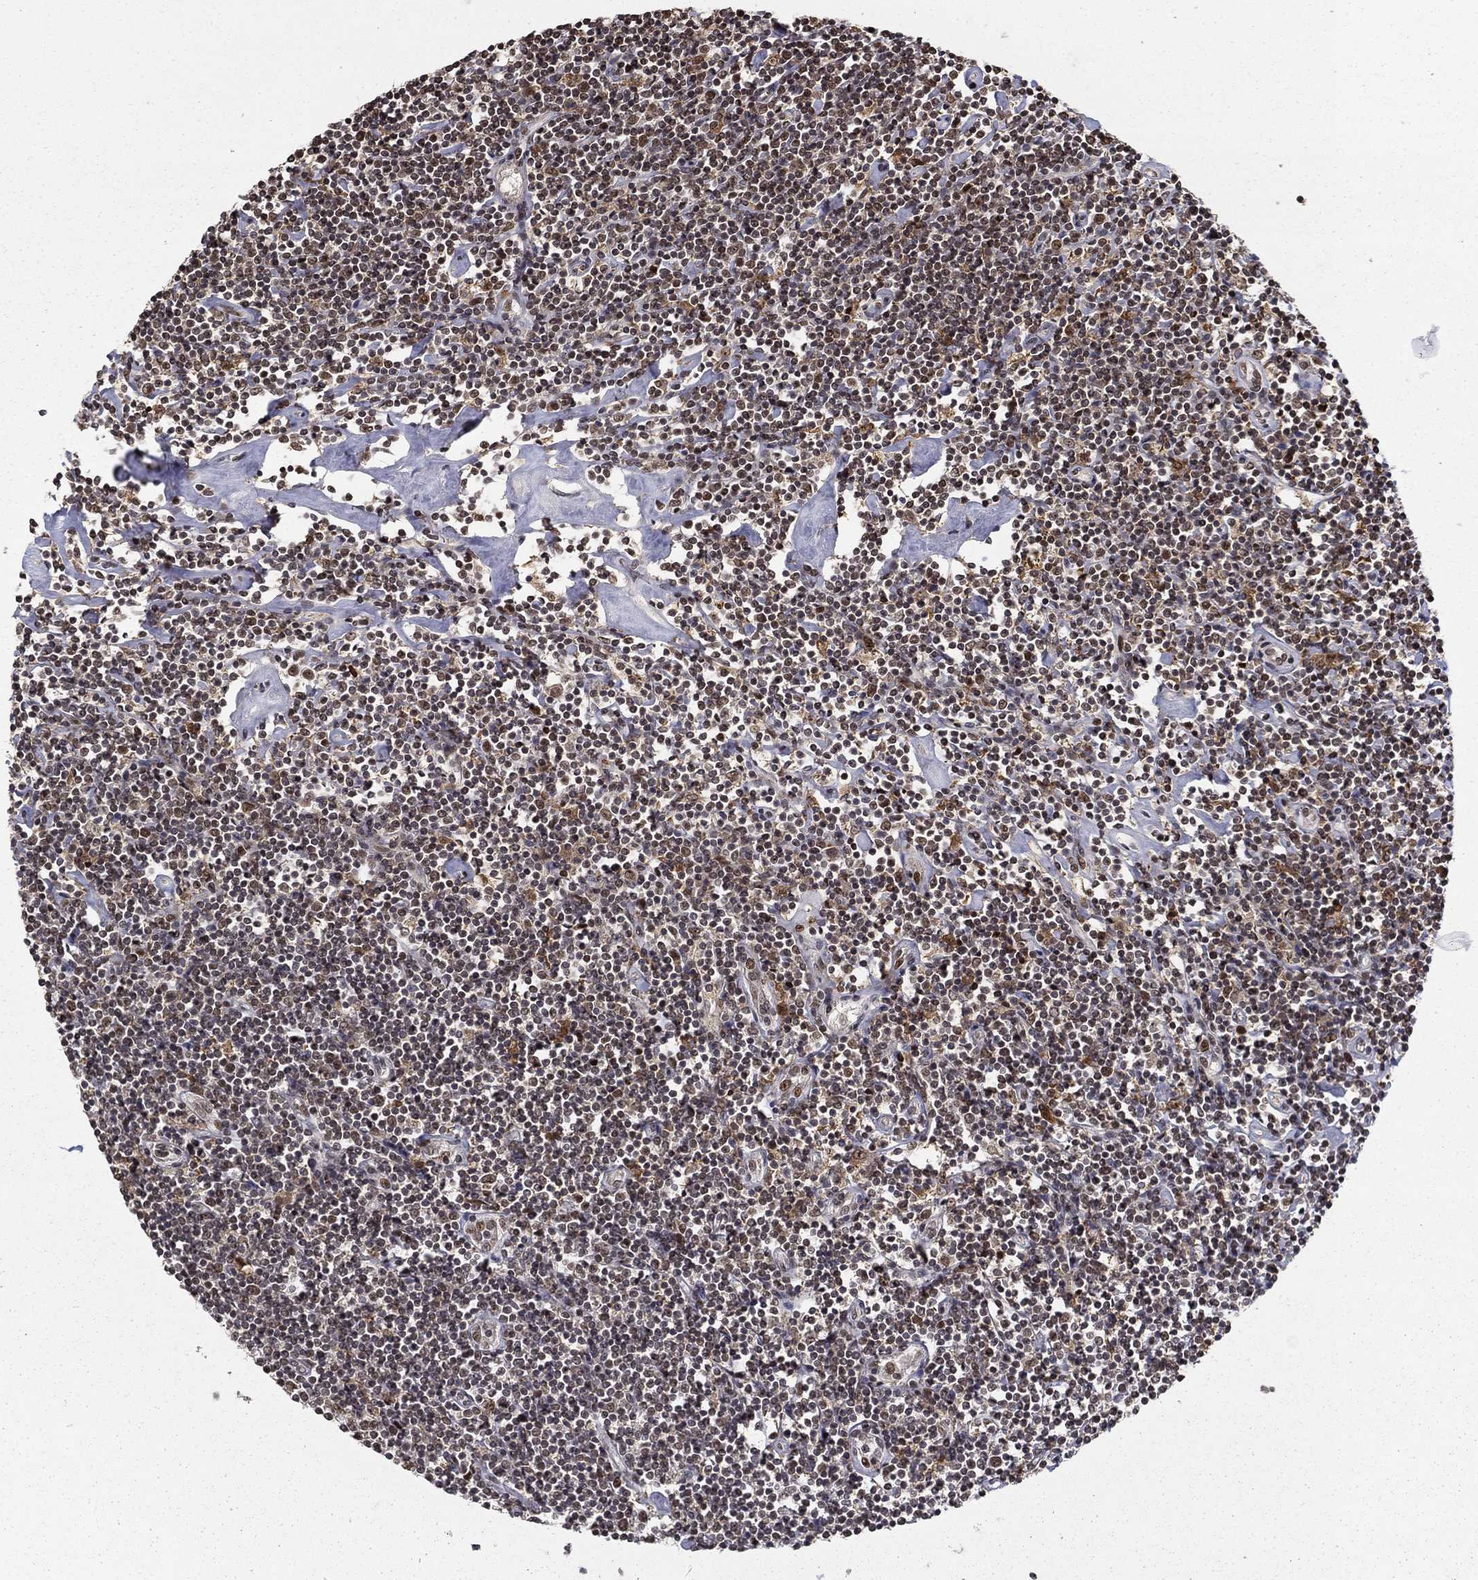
{"staining": {"intensity": "negative", "quantity": "none", "location": "none"}, "tissue": "lymphoma", "cell_type": "Tumor cells", "image_type": "cancer", "snomed": [{"axis": "morphology", "description": "Hodgkin's disease, NOS"}, {"axis": "topography", "description": "Lymph node"}], "caption": "The histopathology image demonstrates no staining of tumor cells in Hodgkin's disease.", "gene": "CDCA7L", "patient": {"sex": "male", "age": 40}}